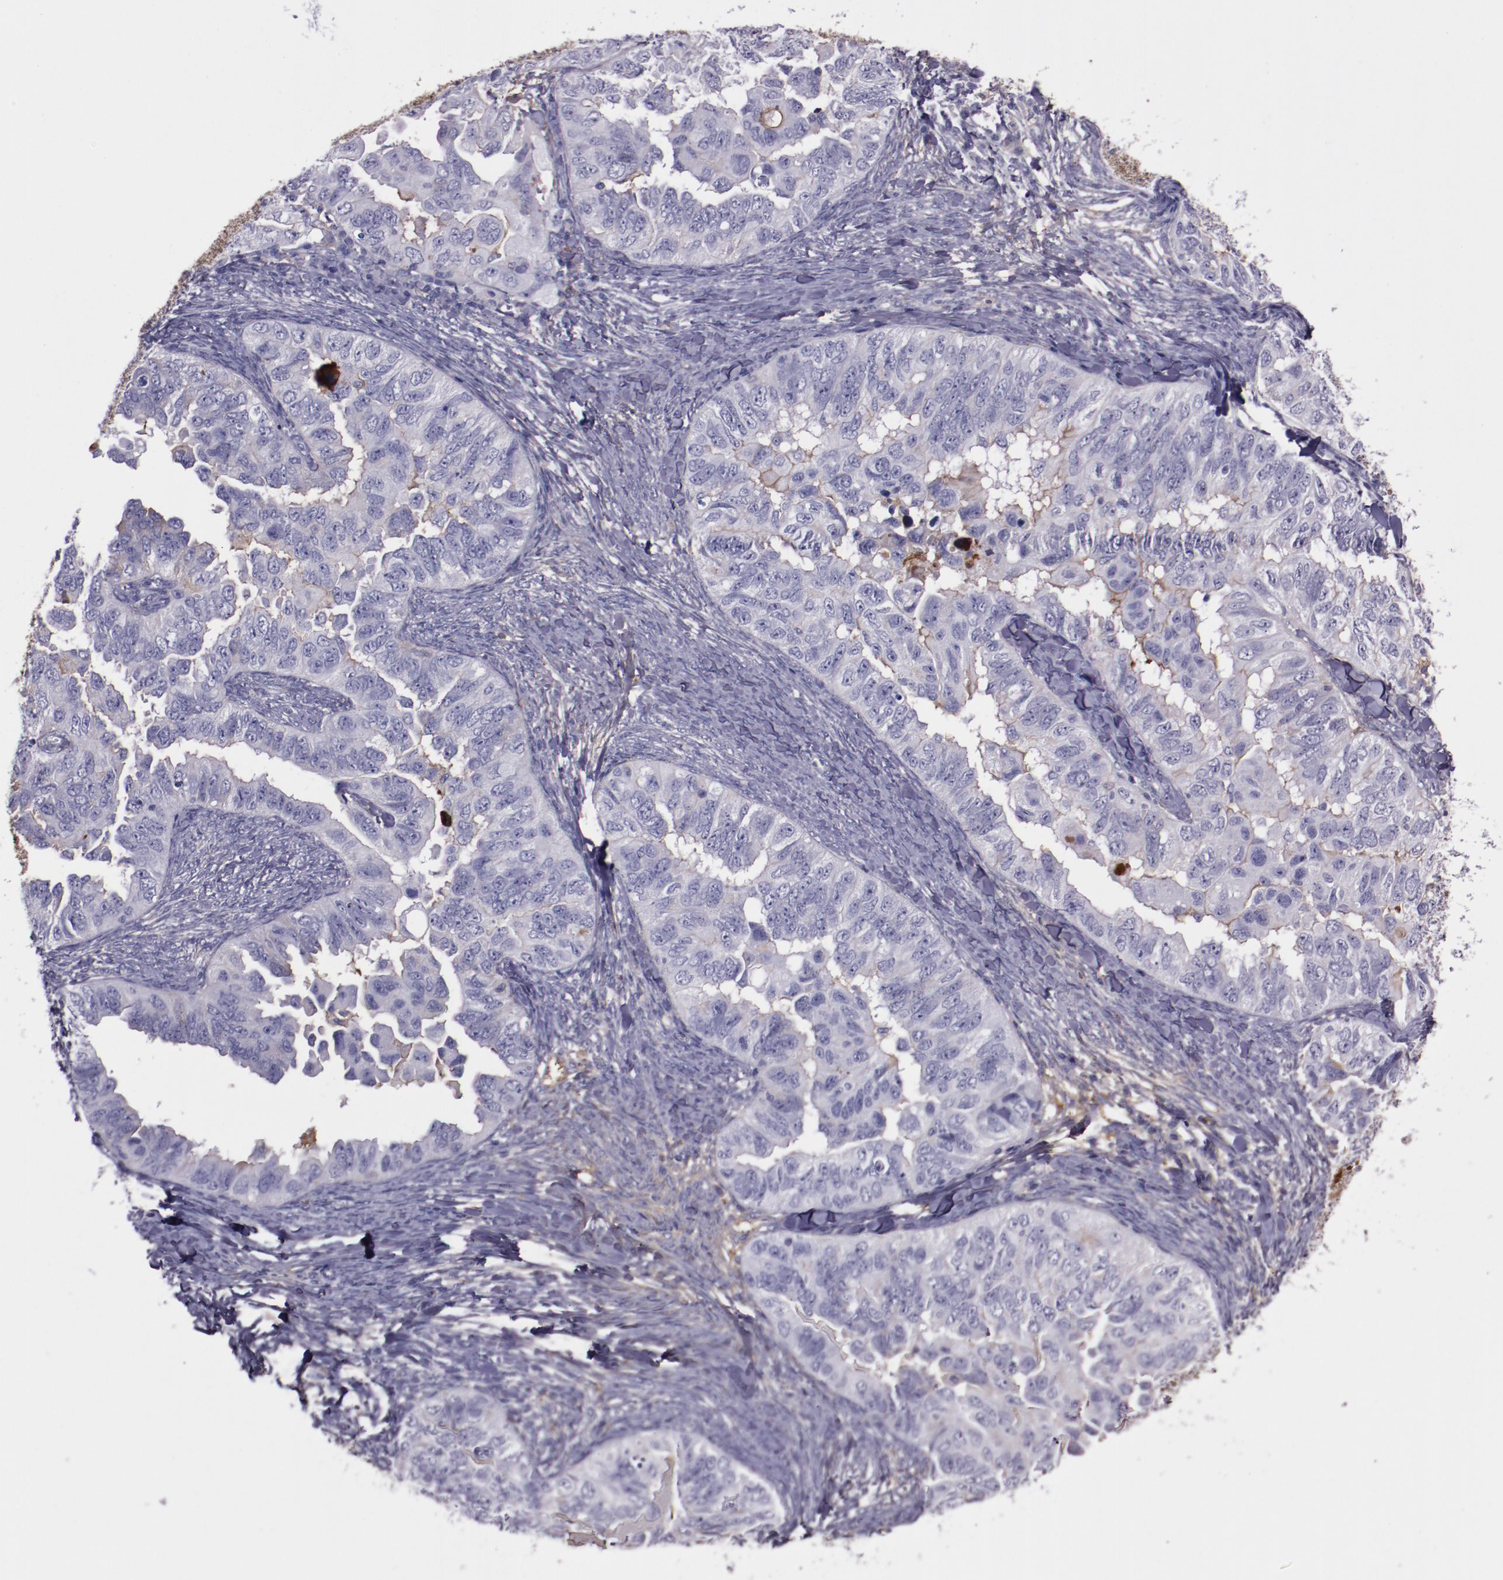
{"staining": {"intensity": "weak", "quantity": "<25%", "location": "cytoplasmic/membranous"}, "tissue": "ovarian cancer", "cell_type": "Tumor cells", "image_type": "cancer", "snomed": [{"axis": "morphology", "description": "Cystadenocarcinoma, serous, NOS"}, {"axis": "topography", "description": "Ovary"}], "caption": "An image of ovarian serous cystadenocarcinoma stained for a protein displays no brown staining in tumor cells.", "gene": "APOH", "patient": {"sex": "female", "age": 82}}